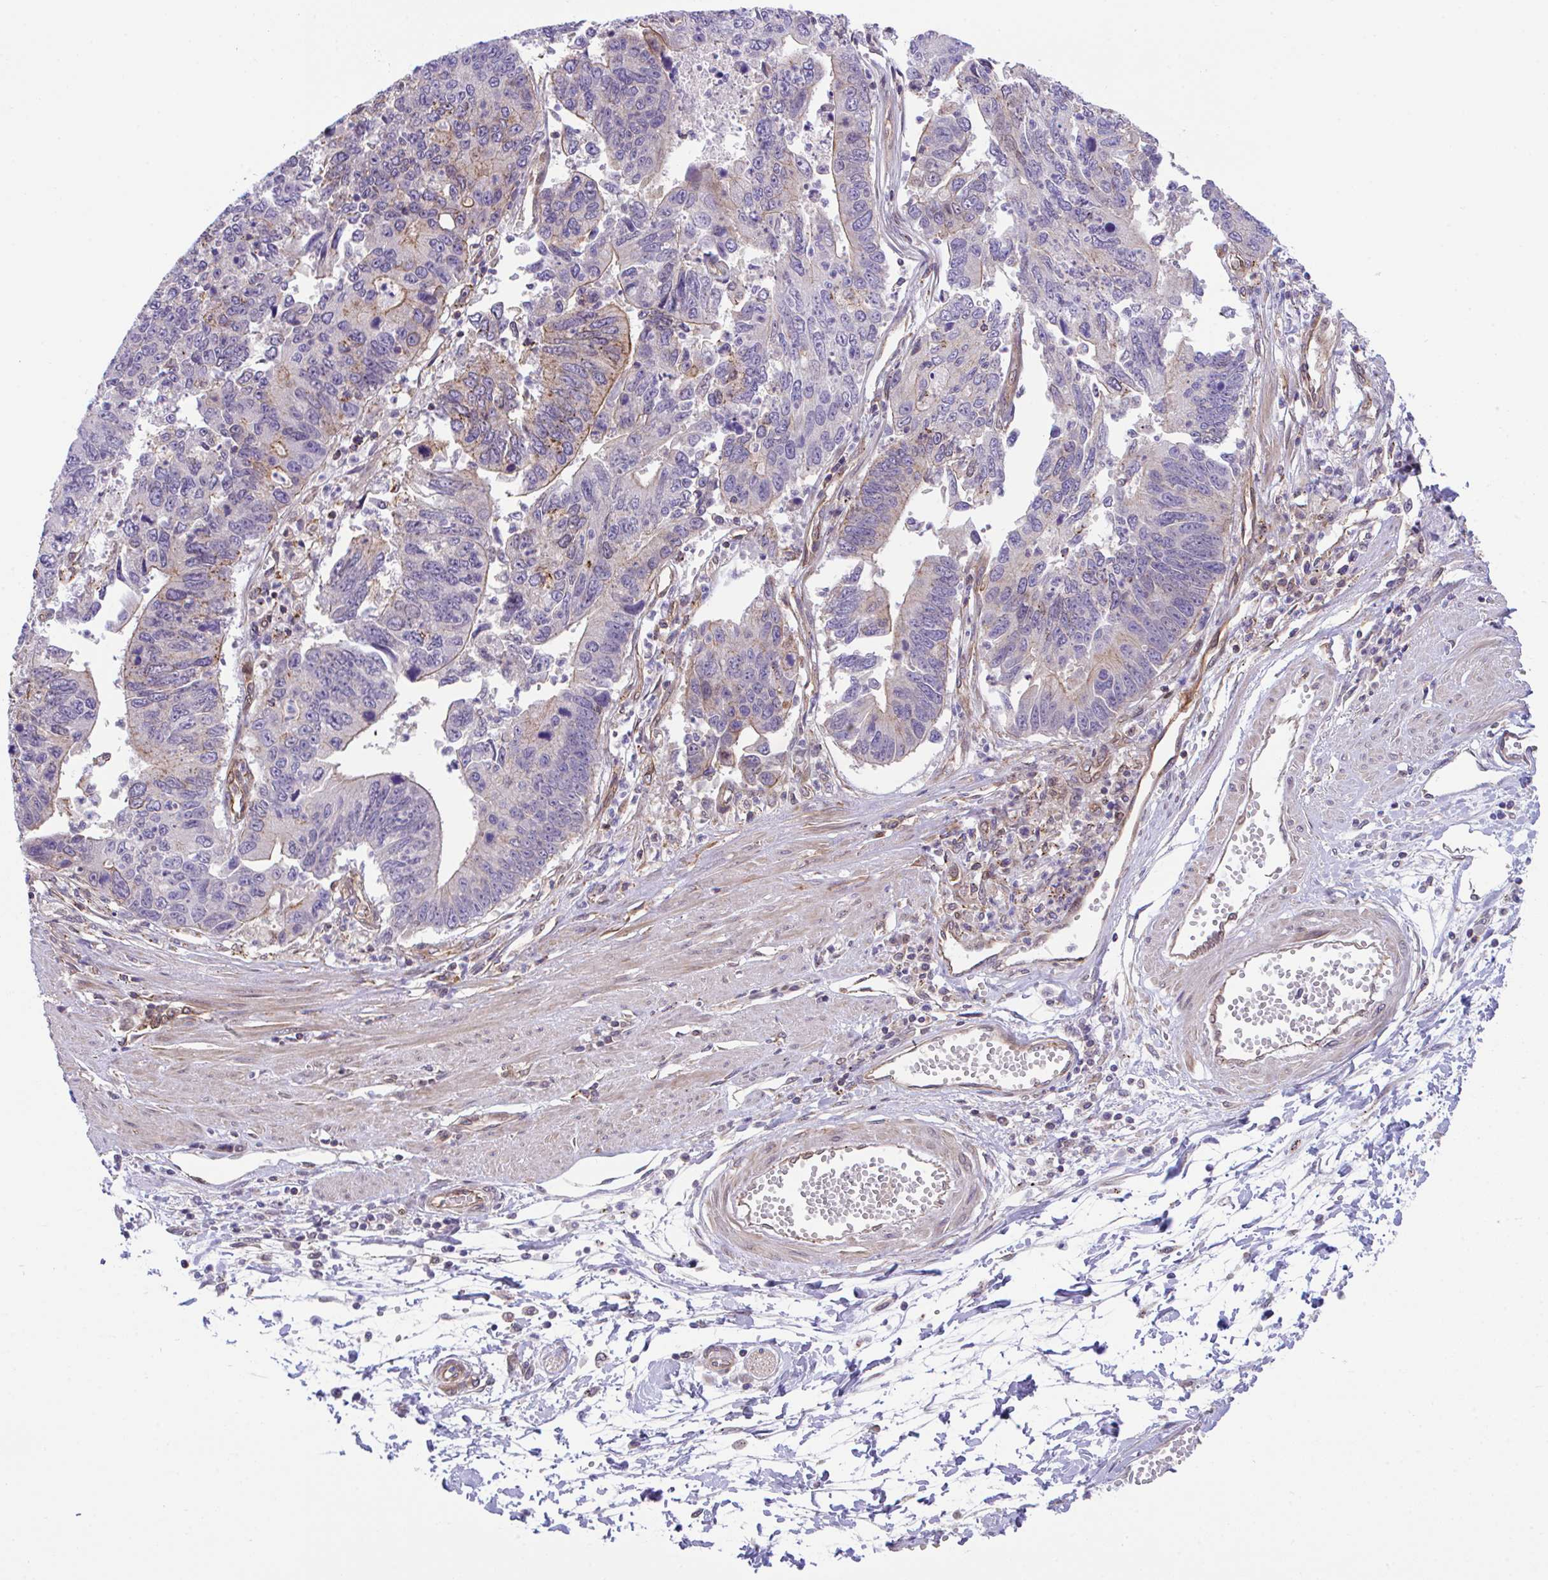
{"staining": {"intensity": "weak", "quantity": "<25%", "location": "cytoplasmic/membranous"}, "tissue": "stomach cancer", "cell_type": "Tumor cells", "image_type": "cancer", "snomed": [{"axis": "morphology", "description": "Adenocarcinoma, NOS"}, {"axis": "topography", "description": "Stomach"}], "caption": "The photomicrograph demonstrates no staining of tumor cells in stomach cancer (adenocarcinoma).", "gene": "ZBED3", "patient": {"sex": "male", "age": 59}}